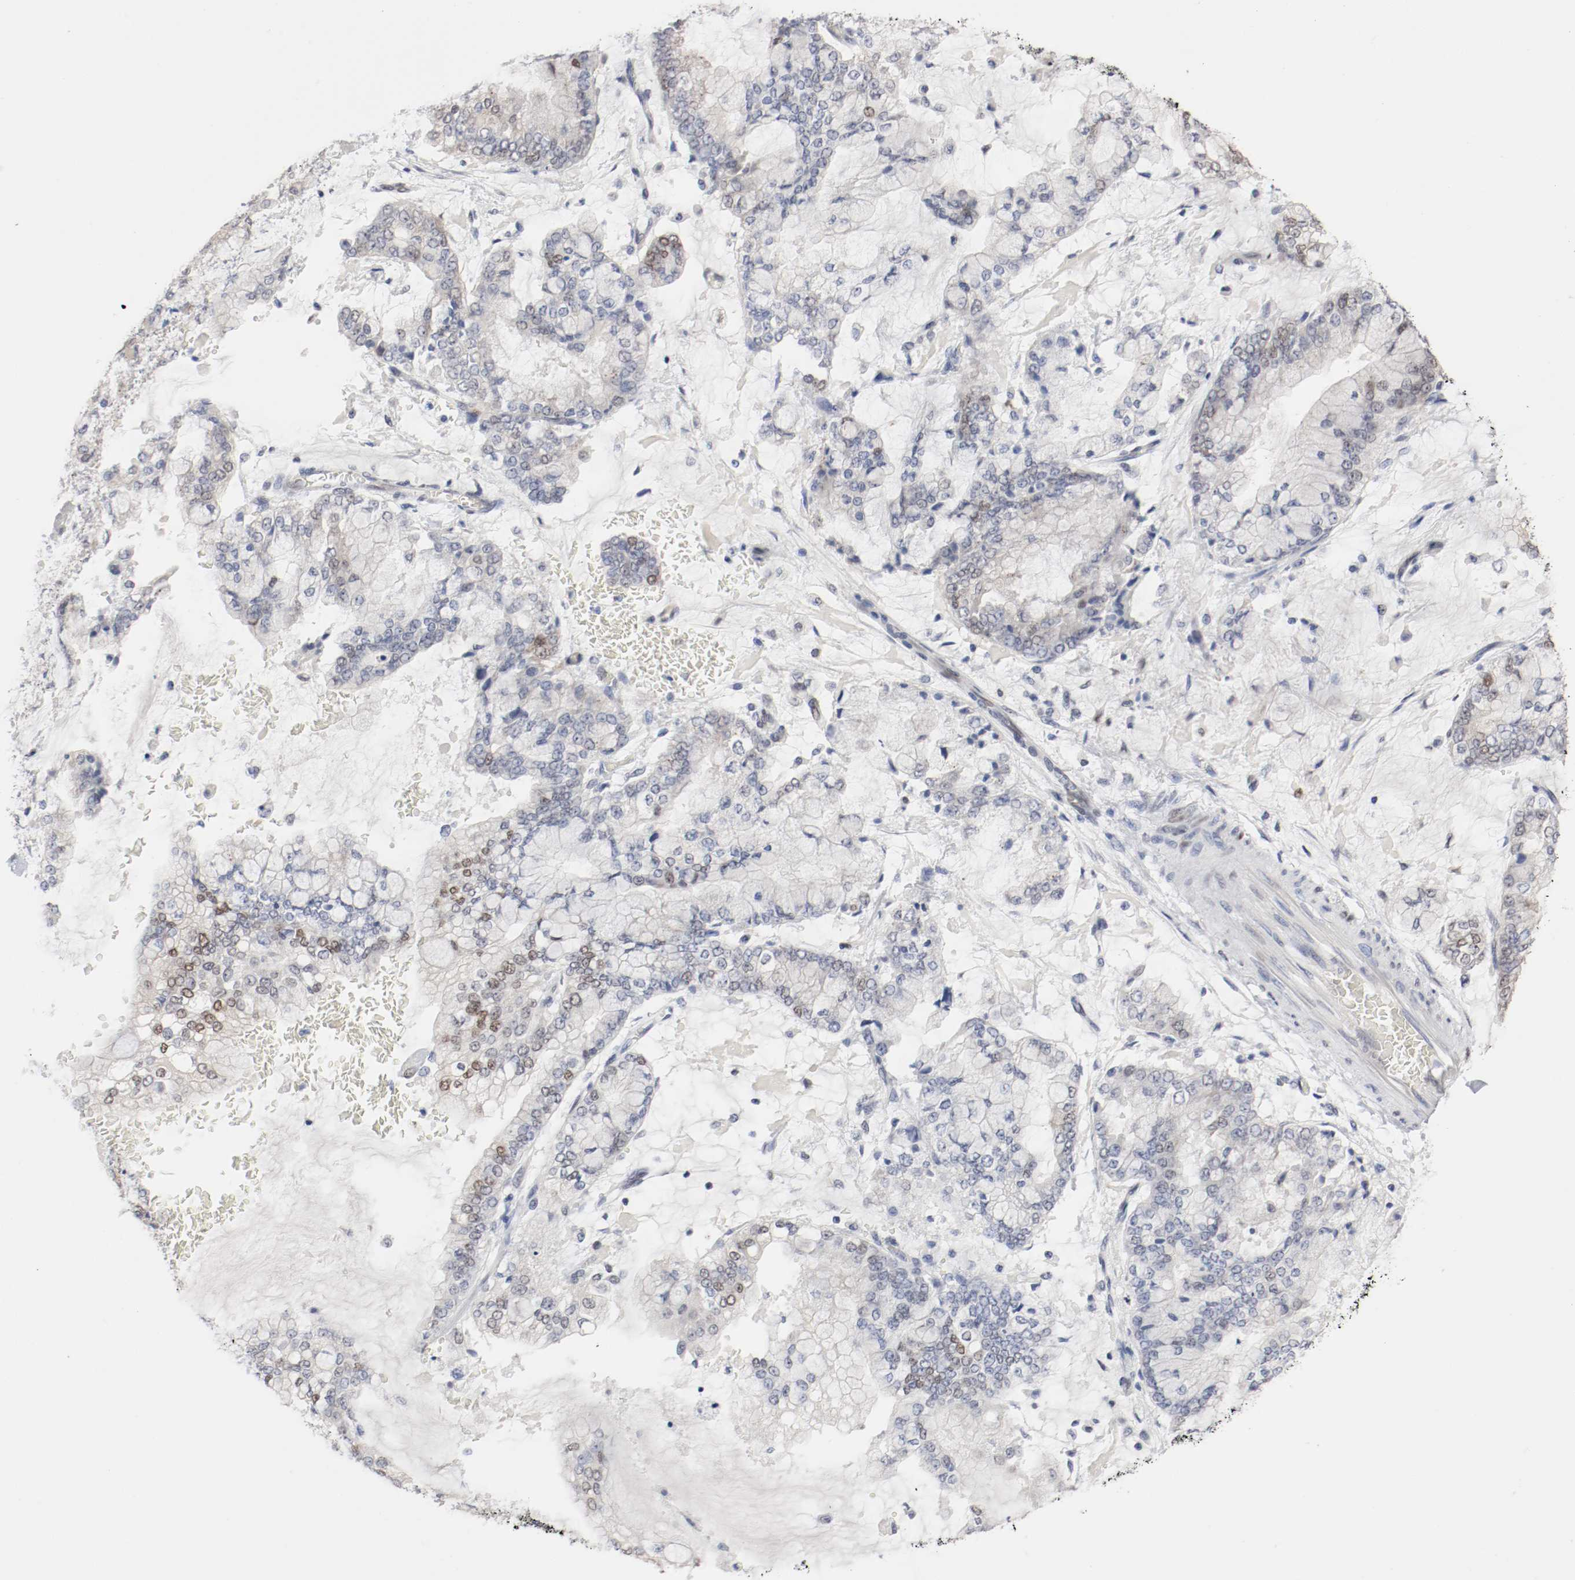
{"staining": {"intensity": "moderate", "quantity": "<25%", "location": "nuclear"}, "tissue": "stomach cancer", "cell_type": "Tumor cells", "image_type": "cancer", "snomed": [{"axis": "morphology", "description": "Normal tissue, NOS"}, {"axis": "morphology", "description": "Adenocarcinoma, NOS"}, {"axis": "topography", "description": "Stomach, upper"}, {"axis": "topography", "description": "Stomach"}], "caption": "Immunohistochemical staining of human adenocarcinoma (stomach) shows low levels of moderate nuclear protein expression in approximately <25% of tumor cells. (DAB (3,3'-diaminobenzidine) = brown stain, brightfield microscopy at high magnification).", "gene": "FOSL2", "patient": {"sex": "male", "age": 76}}